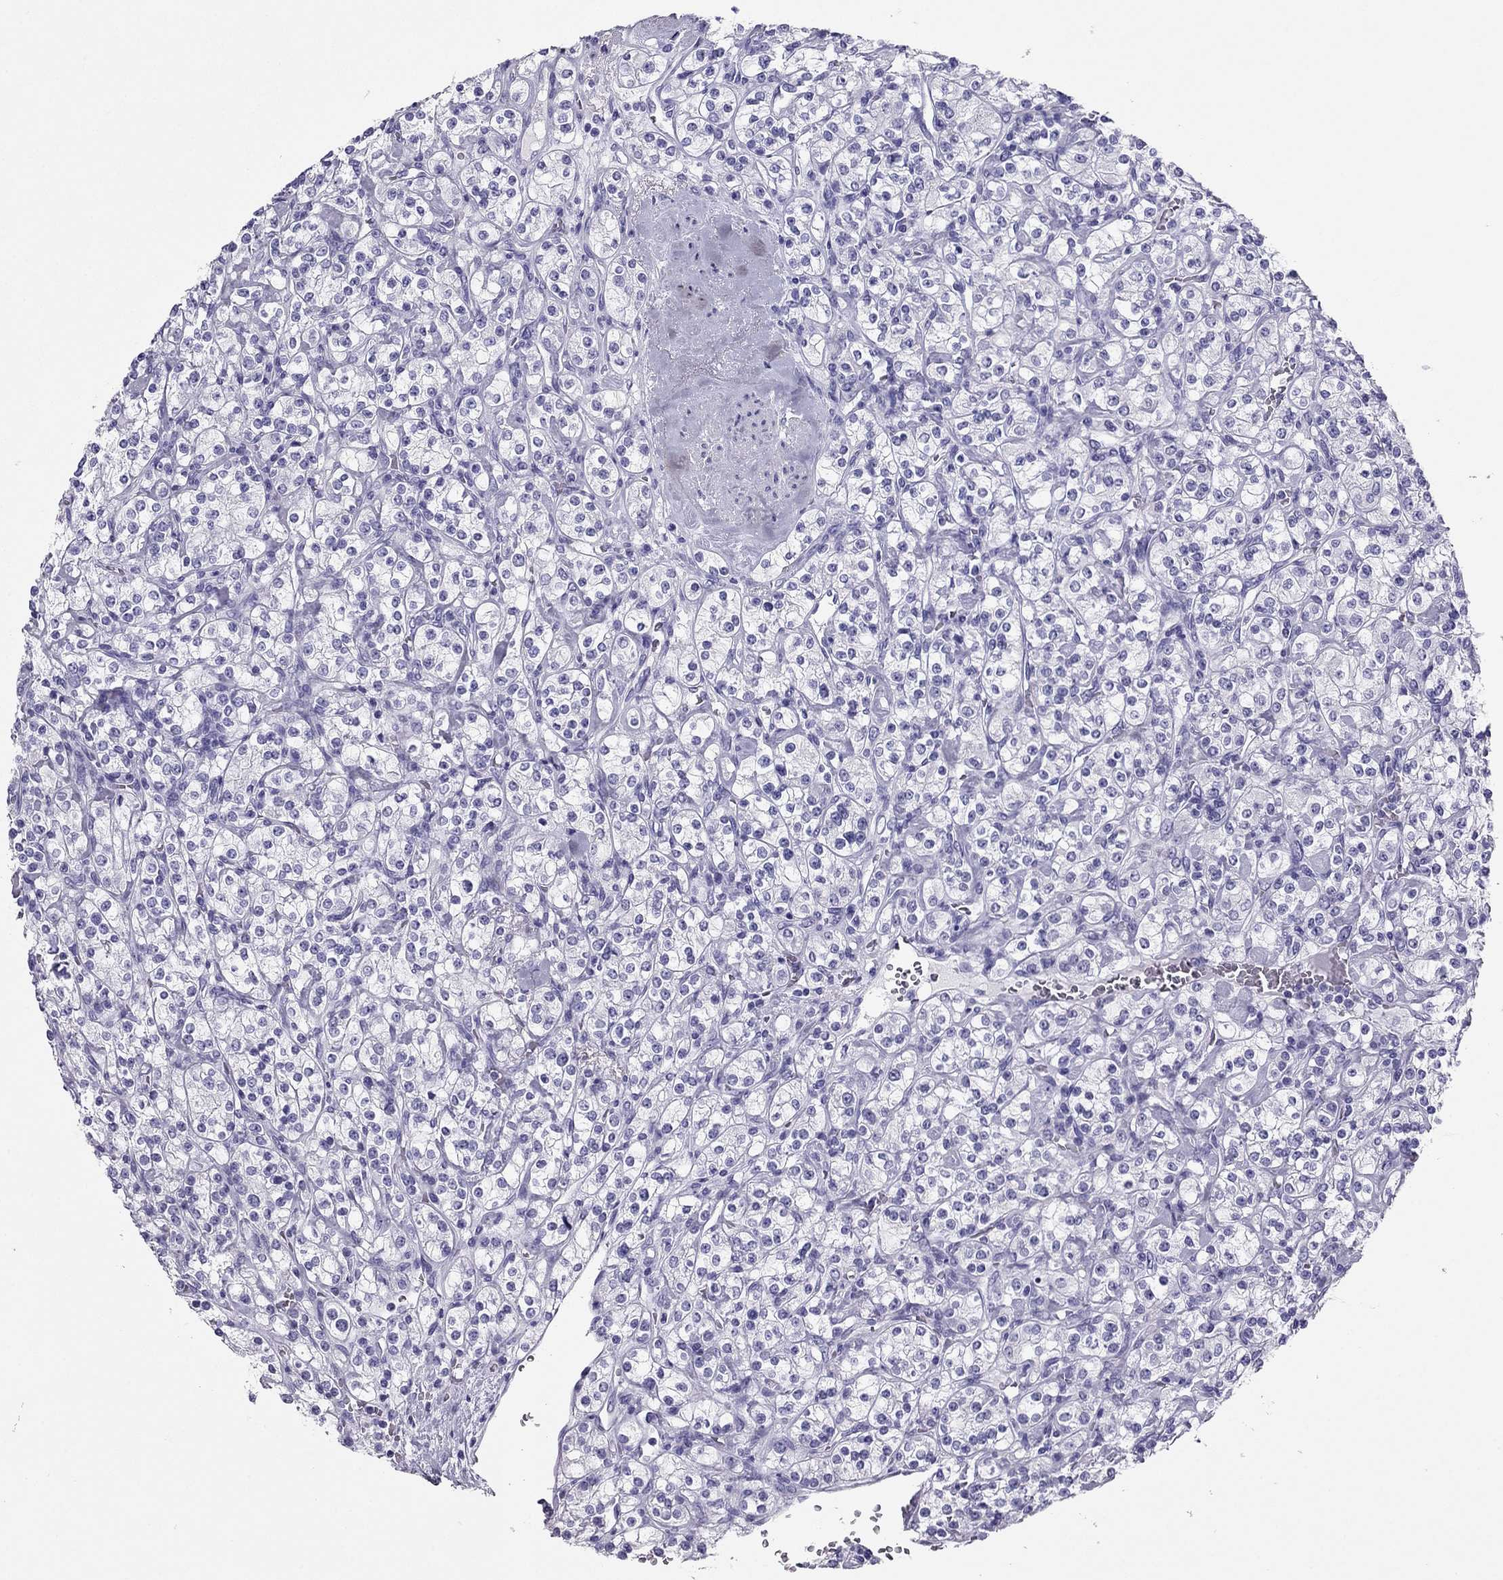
{"staining": {"intensity": "negative", "quantity": "none", "location": "none"}, "tissue": "renal cancer", "cell_type": "Tumor cells", "image_type": "cancer", "snomed": [{"axis": "morphology", "description": "Adenocarcinoma, NOS"}, {"axis": "topography", "description": "Kidney"}], "caption": "Renal cancer stained for a protein using immunohistochemistry (IHC) shows no staining tumor cells.", "gene": "PDE6A", "patient": {"sex": "male", "age": 77}}